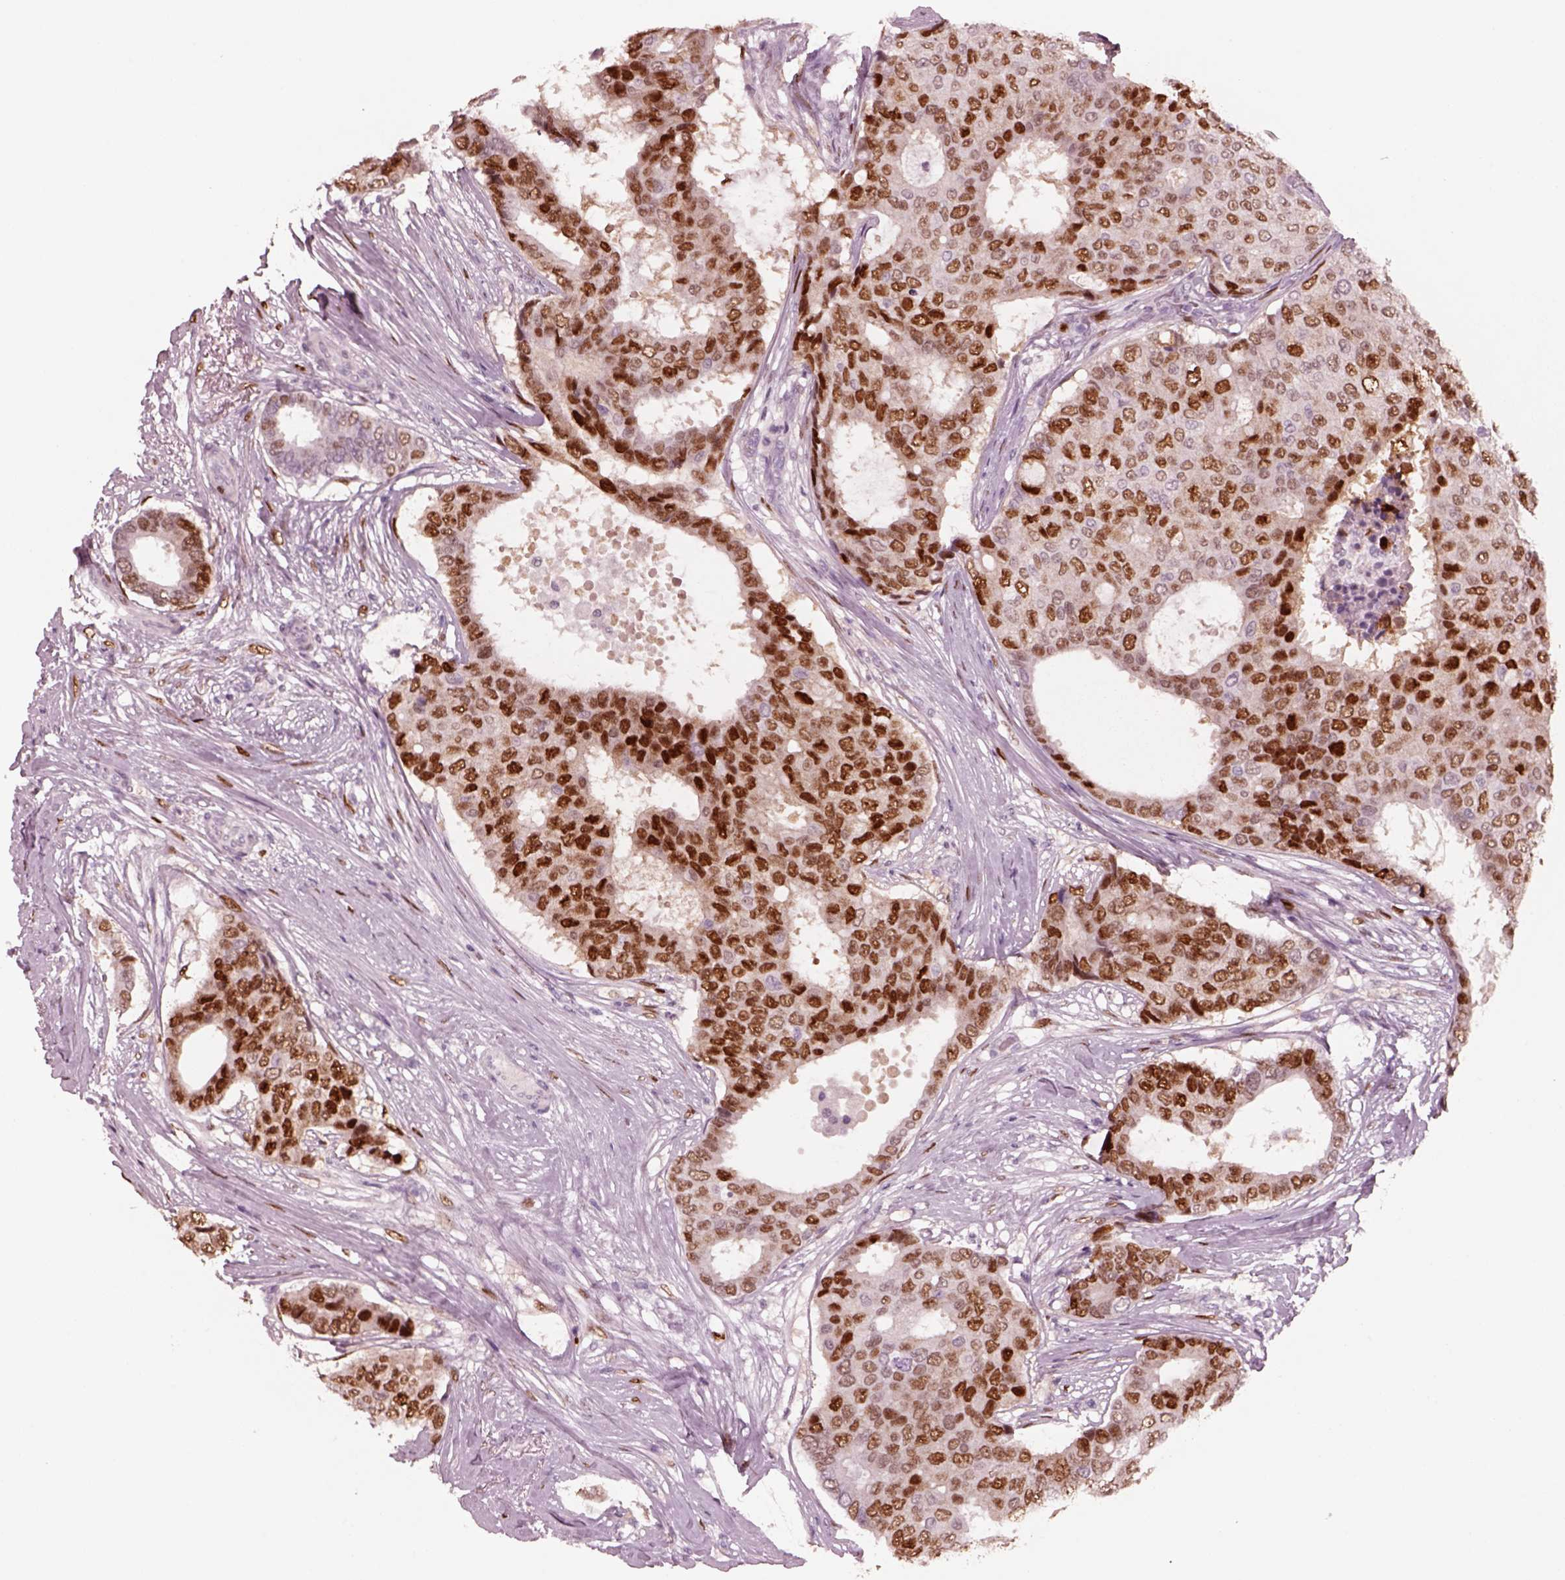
{"staining": {"intensity": "moderate", "quantity": ">75%", "location": "nuclear"}, "tissue": "breast cancer", "cell_type": "Tumor cells", "image_type": "cancer", "snomed": [{"axis": "morphology", "description": "Duct carcinoma"}, {"axis": "topography", "description": "Breast"}], "caption": "High-magnification brightfield microscopy of infiltrating ductal carcinoma (breast) stained with DAB (3,3'-diaminobenzidine) (brown) and counterstained with hematoxylin (blue). tumor cells exhibit moderate nuclear staining is seen in approximately>75% of cells. The protein of interest is shown in brown color, while the nuclei are stained blue.", "gene": "SOX9", "patient": {"sex": "female", "age": 75}}